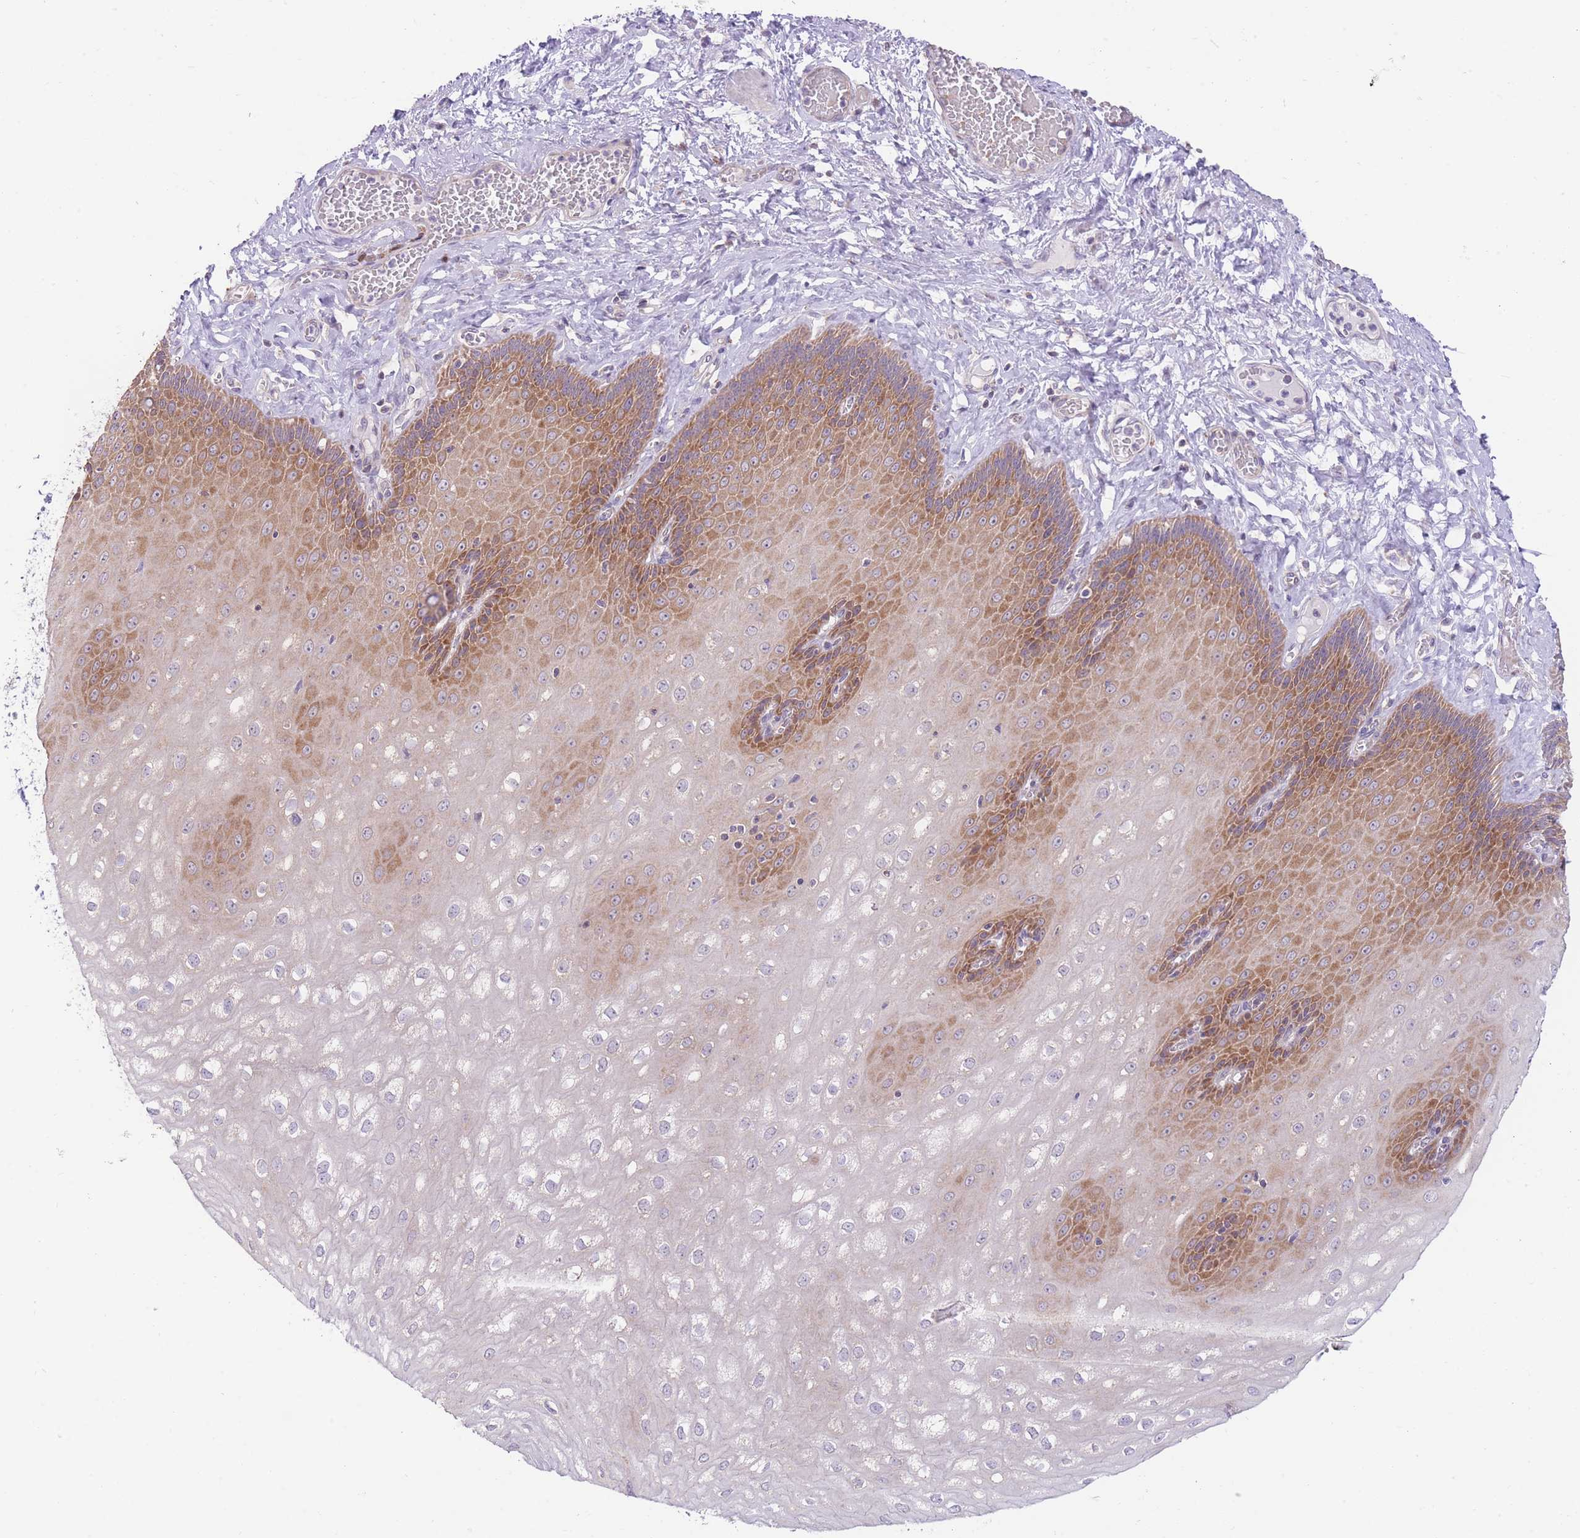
{"staining": {"intensity": "moderate", "quantity": ">75%", "location": "cytoplasmic/membranous"}, "tissue": "esophagus", "cell_type": "Squamous epithelial cells", "image_type": "normal", "snomed": [{"axis": "morphology", "description": "Normal tissue, NOS"}, {"axis": "topography", "description": "Esophagus"}], "caption": "A brown stain labels moderate cytoplasmic/membranous staining of a protein in squamous epithelial cells of benign human esophagus. The staining was performed using DAB (3,3'-diaminobenzidine) to visualize the protein expression in brown, while the nuclei were stained in blue with hematoxylin (Magnification: 20x).", "gene": "BOLA2B", "patient": {"sex": "male", "age": 60}}